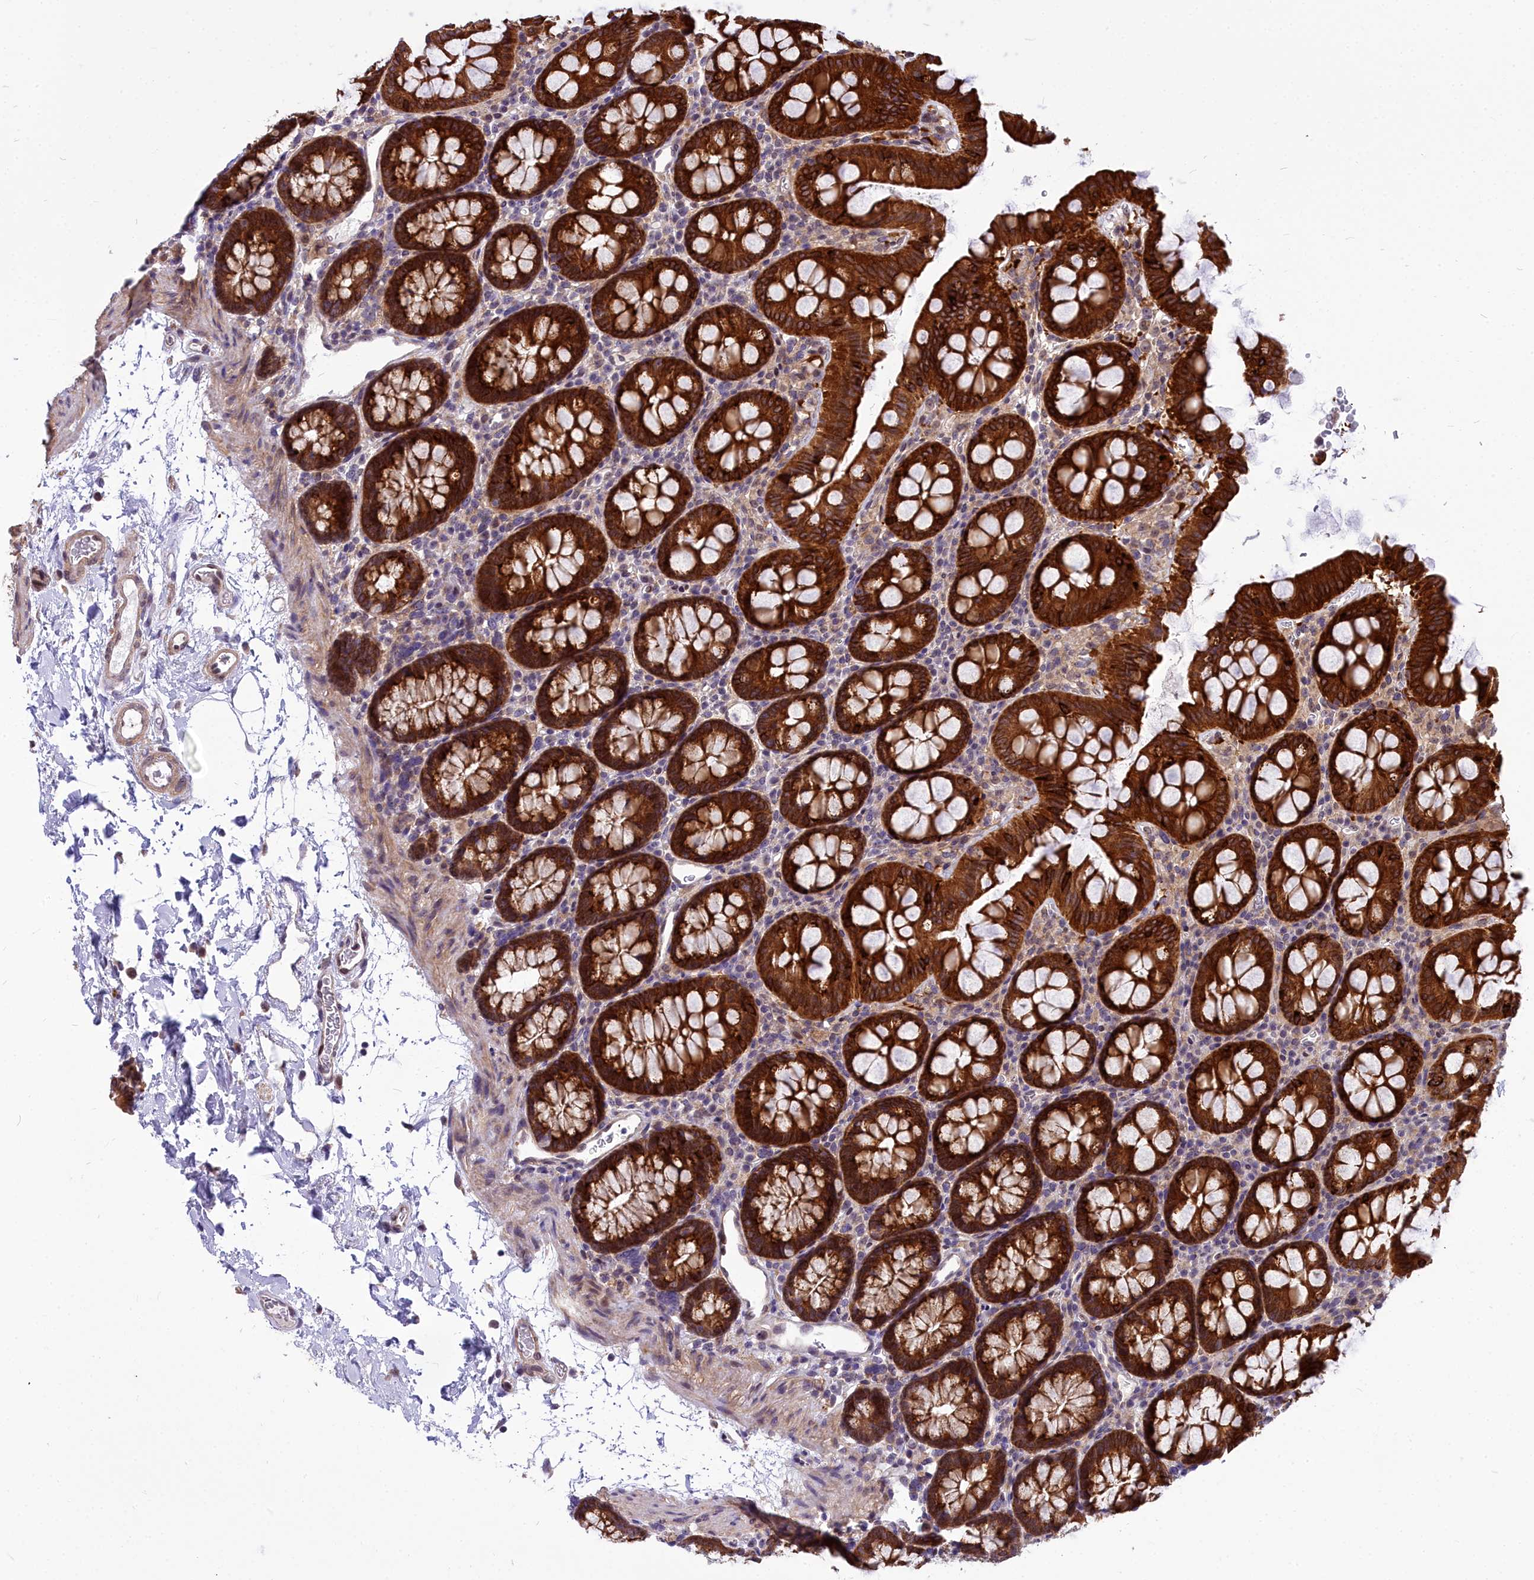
{"staining": {"intensity": "weak", "quantity": "25%-75%", "location": "cytoplasmic/membranous,nuclear"}, "tissue": "colon", "cell_type": "Endothelial cells", "image_type": "normal", "snomed": [{"axis": "morphology", "description": "Normal tissue, NOS"}, {"axis": "topography", "description": "Colon"}], "caption": "Colon stained with DAB (3,3'-diaminobenzidine) IHC shows low levels of weak cytoplasmic/membranous,nuclear expression in about 25%-75% of endothelial cells. The protein of interest is stained brown, and the nuclei are stained in blue (DAB (3,3'-diaminobenzidine) IHC with brightfield microscopy, high magnification).", "gene": "ABCB8", "patient": {"sex": "male", "age": 75}}